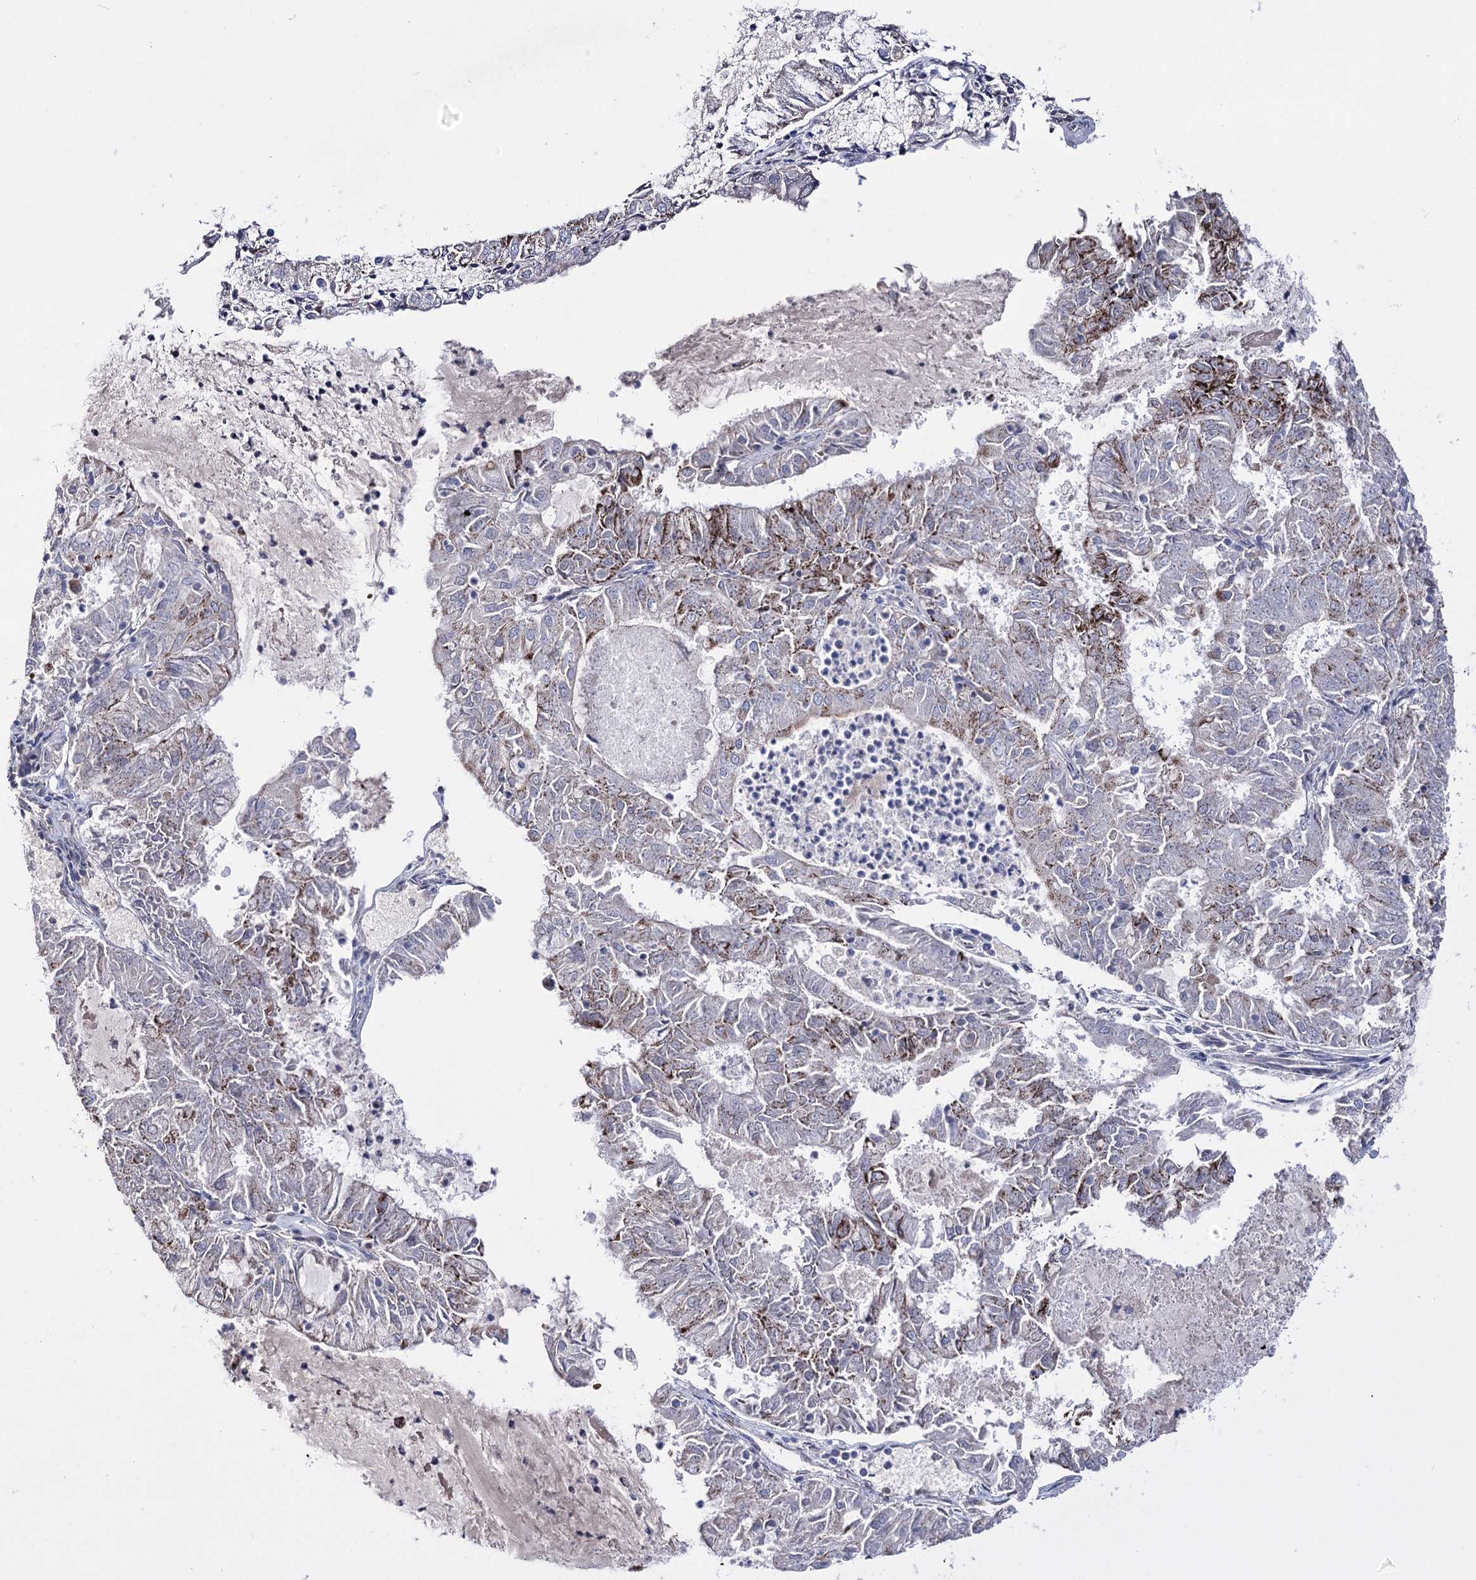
{"staining": {"intensity": "strong", "quantity": "<25%", "location": "cytoplasmic/membranous"}, "tissue": "endometrial cancer", "cell_type": "Tumor cells", "image_type": "cancer", "snomed": [{"axis": "morphology", "description": "Adenocarcinoma, NOS"}, {"axis": "topography", "description": "Endometrium"}], "caption": "Immunohistochemical staining of human adenocarcinoma (endometrial) demonstrates strong cytoplasmic/membranous protein staining in approximately <25% of tumor cells.", "gene": "OSBPL5", "patient": {"sex": "female", "age": 57}}